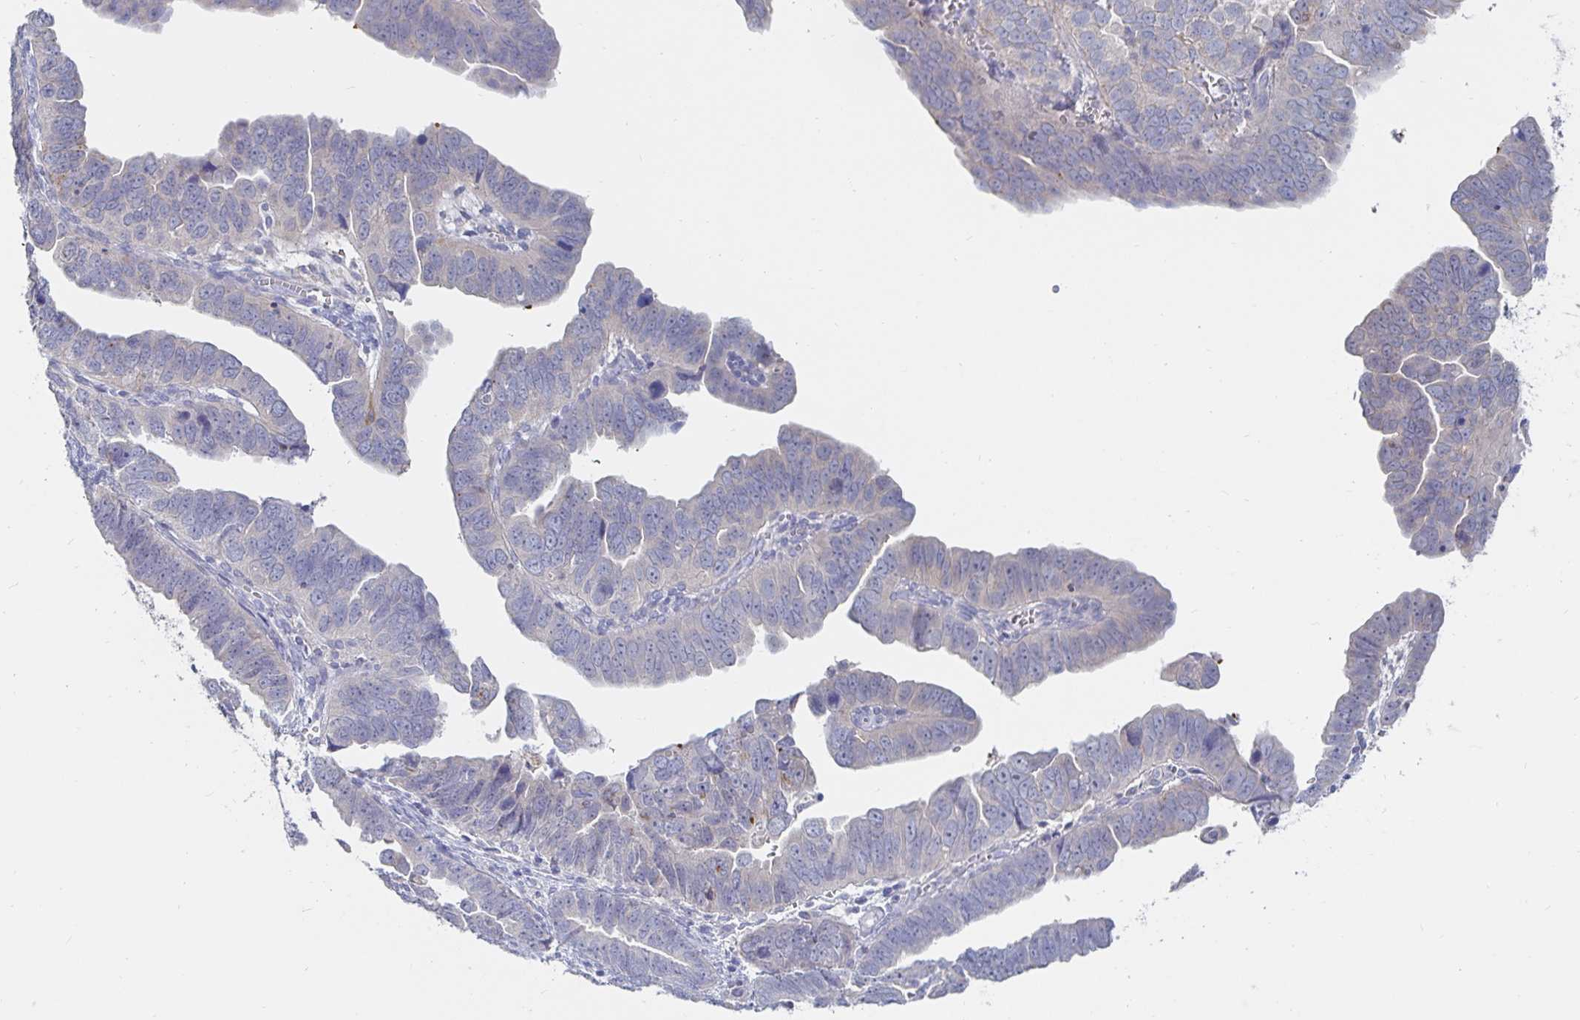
{"staining": {"intensity": "negative", "quantity": "none", "location": "none"}, "tissue": "endometrial cancer", "cell_type": "Tumor cells", "image_type": "cancer", "snomed": [{"axis": "morphology", "description": "Adenocarcinoma, NOS"}, {"axis": "topography", "description": "Endometrium"}], "caption": "IHC image of human endometrial adenocarcinoma stained for a protein (brown), which exhibits no positivity in tumor cells. Brightfield microscopy of immunohistochemistry (IHC) stained with DAB (3,3'-diaminobenzidine) (brown) and hematoxylin (blue), captured at high magnification.", "gene": "SPPL3", "patient": {"sex": "female", "age": 75}}